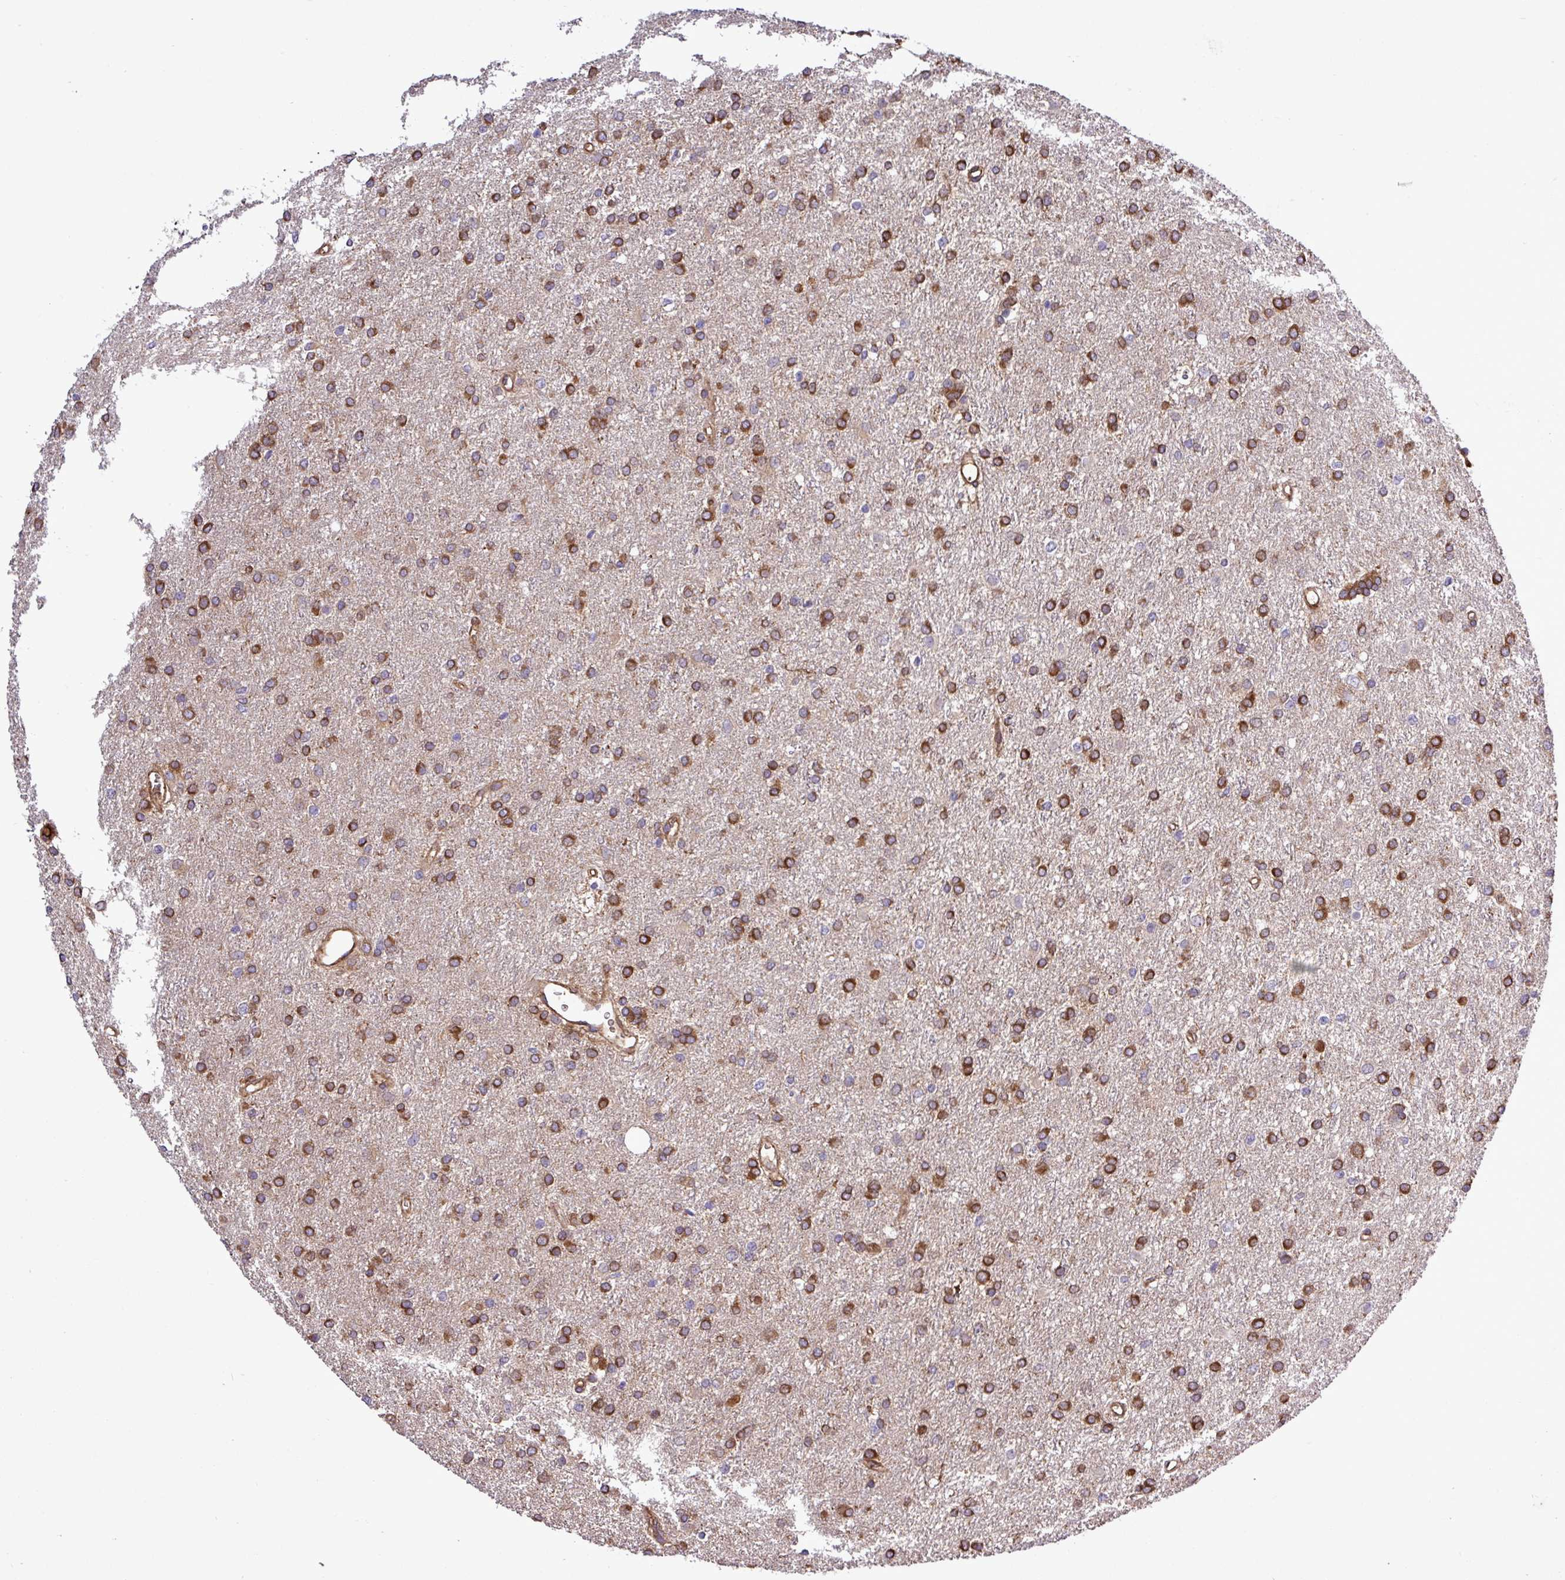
{"staining": {"intensity": "strong", "quantity": ">75%", "location": "cytoplasmic/membranous"}, "tissue": "glioma", "cell_type": "Tumor cells", "image_type": "cancer", "snomed": [{"axis": "morphology", "description": "Glioma, malignant, High grade"}, {"axis": "topography", "description": "Brain"}], "caption": "Human glioma stained with a brown dye reveals strong cytoplasmic/membranous positive staining in approximately >75% of tumor cells.", "gene": "CWH43", "patient": {"sex": "female", "age": 50}}